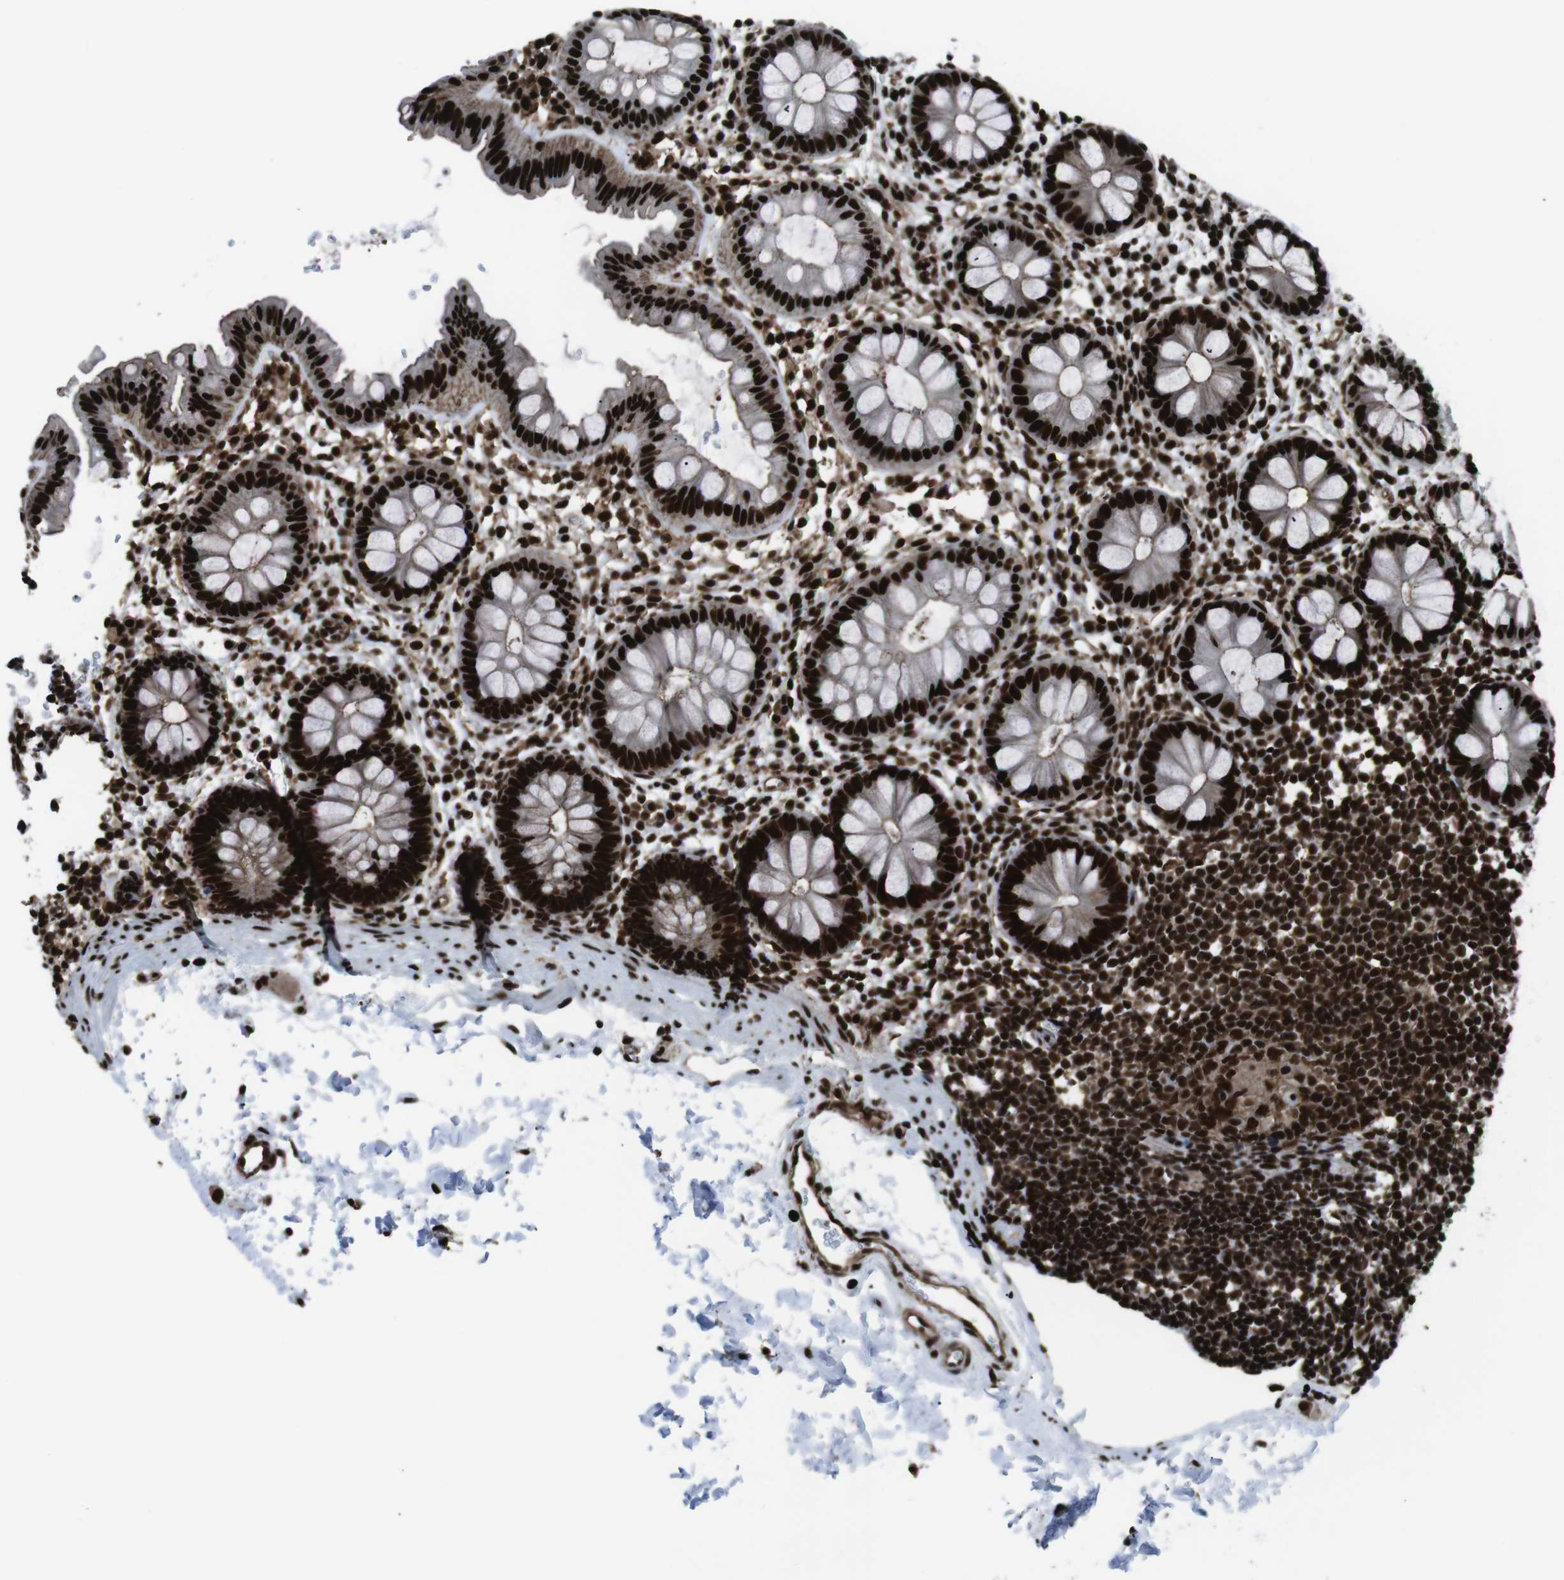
{"staining": {"intensity": "strong", "quantity": ">75%", "location": "cytoplasmic/membranous,nuclear"}, "tissue": "rectum", "cell_type": "Glandular cells", "image_type": "normal", "snomed": [{"axis": "morphology", "description": "Normal tissue, NOS"}, {"axis": "topography", "description": "Rectum"}], "caption": "Normal rectum was stained to show a protein in brown. There is high levels of strong cytoplasmic/membranous,nuclear staining in approximately >75% of glandular cells. Nuclei are stained in blue.", "gene": "HNRNPU", "patient": {"sex": "female", "age": 24}}